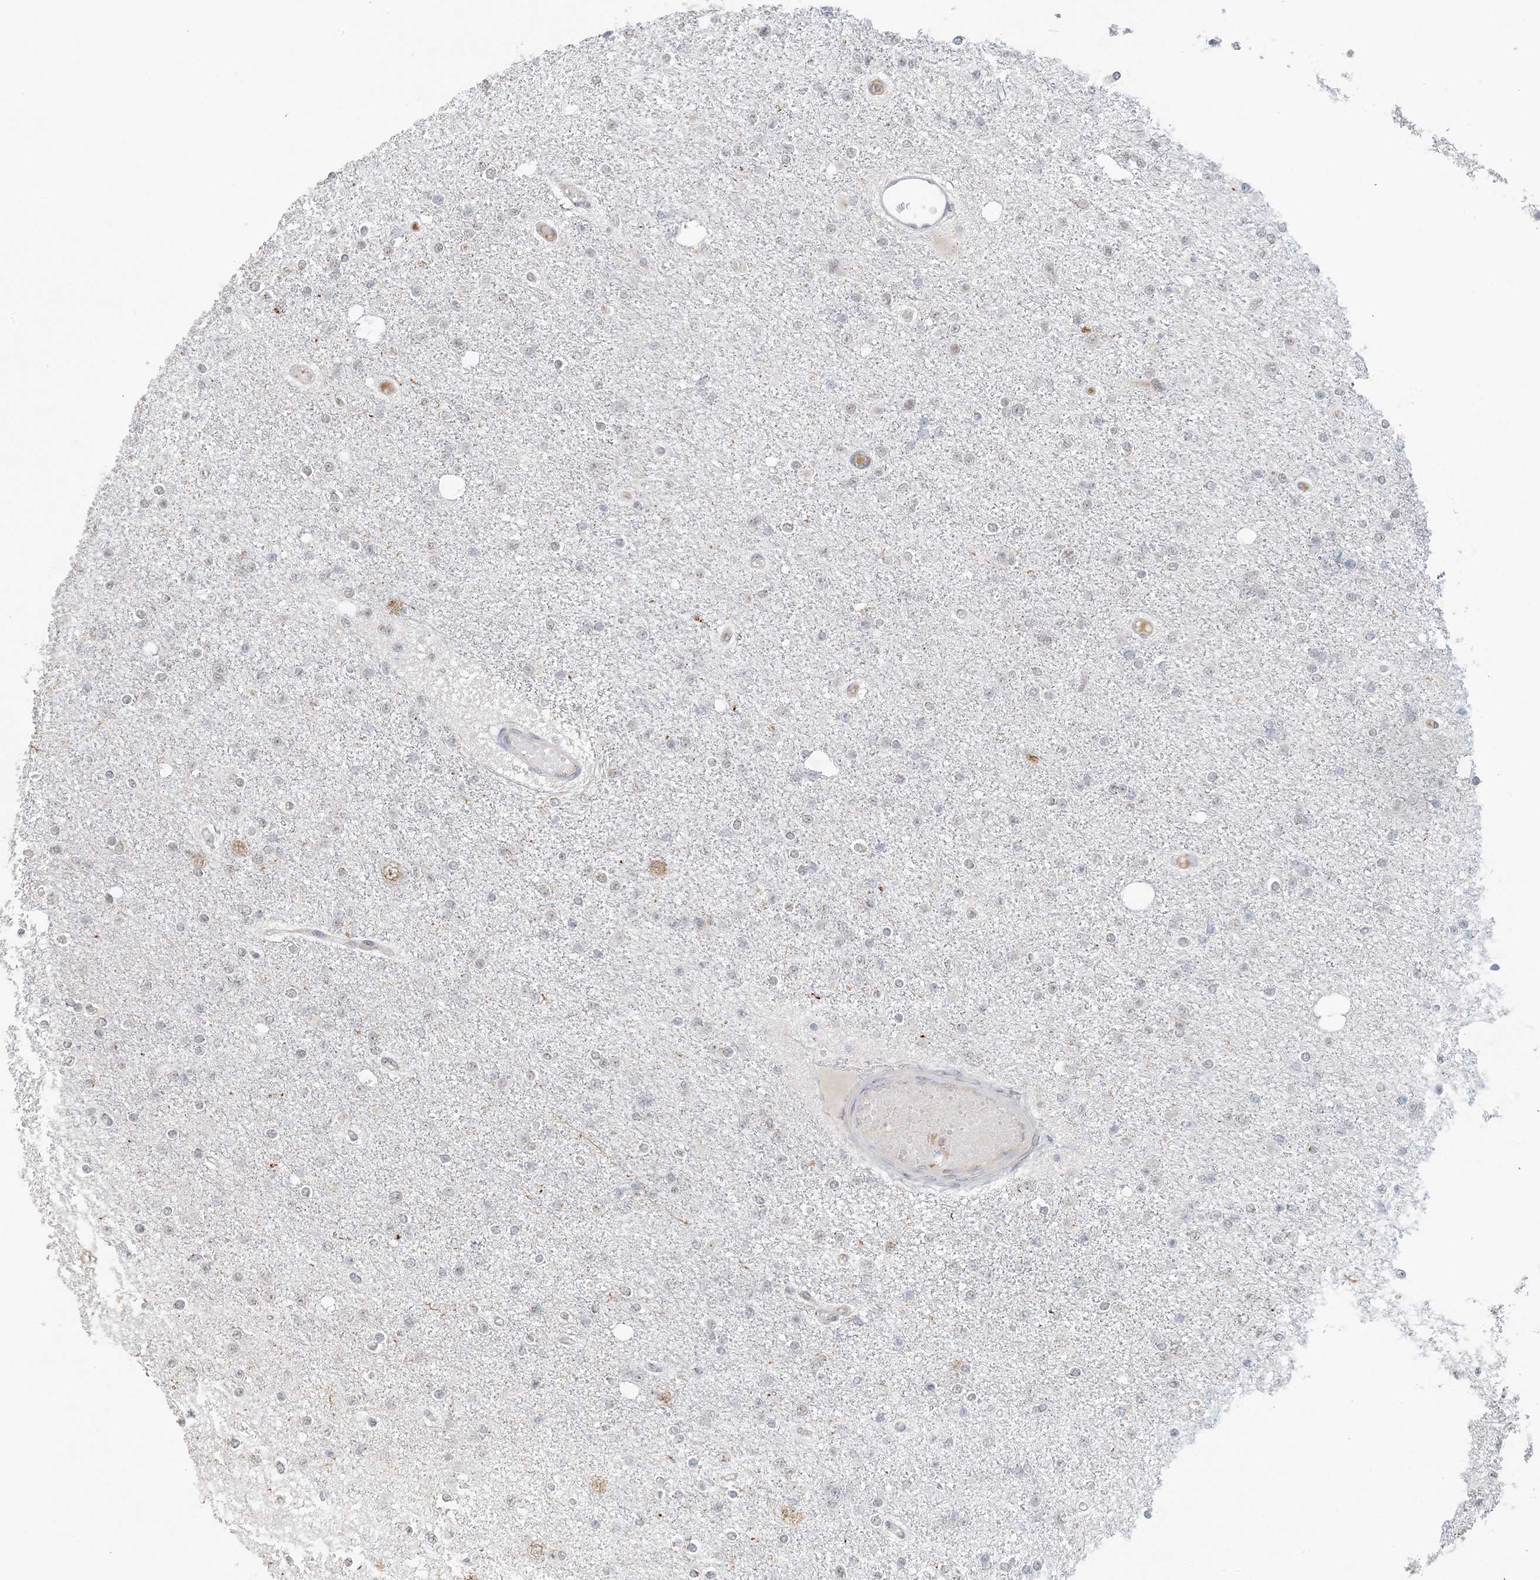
{"staining": {"intensity": "negative", "quantity": "none", "location": "none"}, "tissue": "glioma", "cell_type": "Tumor cells", "image_type": "cancer", "snomed": [{"axis": "morphology", "description": "Glioma, malignant, Low grade"}, {"axis": "topography", "description": "Brain"}], "caption": "High power microscopy histopathology image of an immunohistochemistry (IHC) photomicrograph of malignant glioma (low-grade), revealing no significant staining in tumor cells.", "gene": "ZCCHC4", "patient": {"sex": "female", "age": 22}}